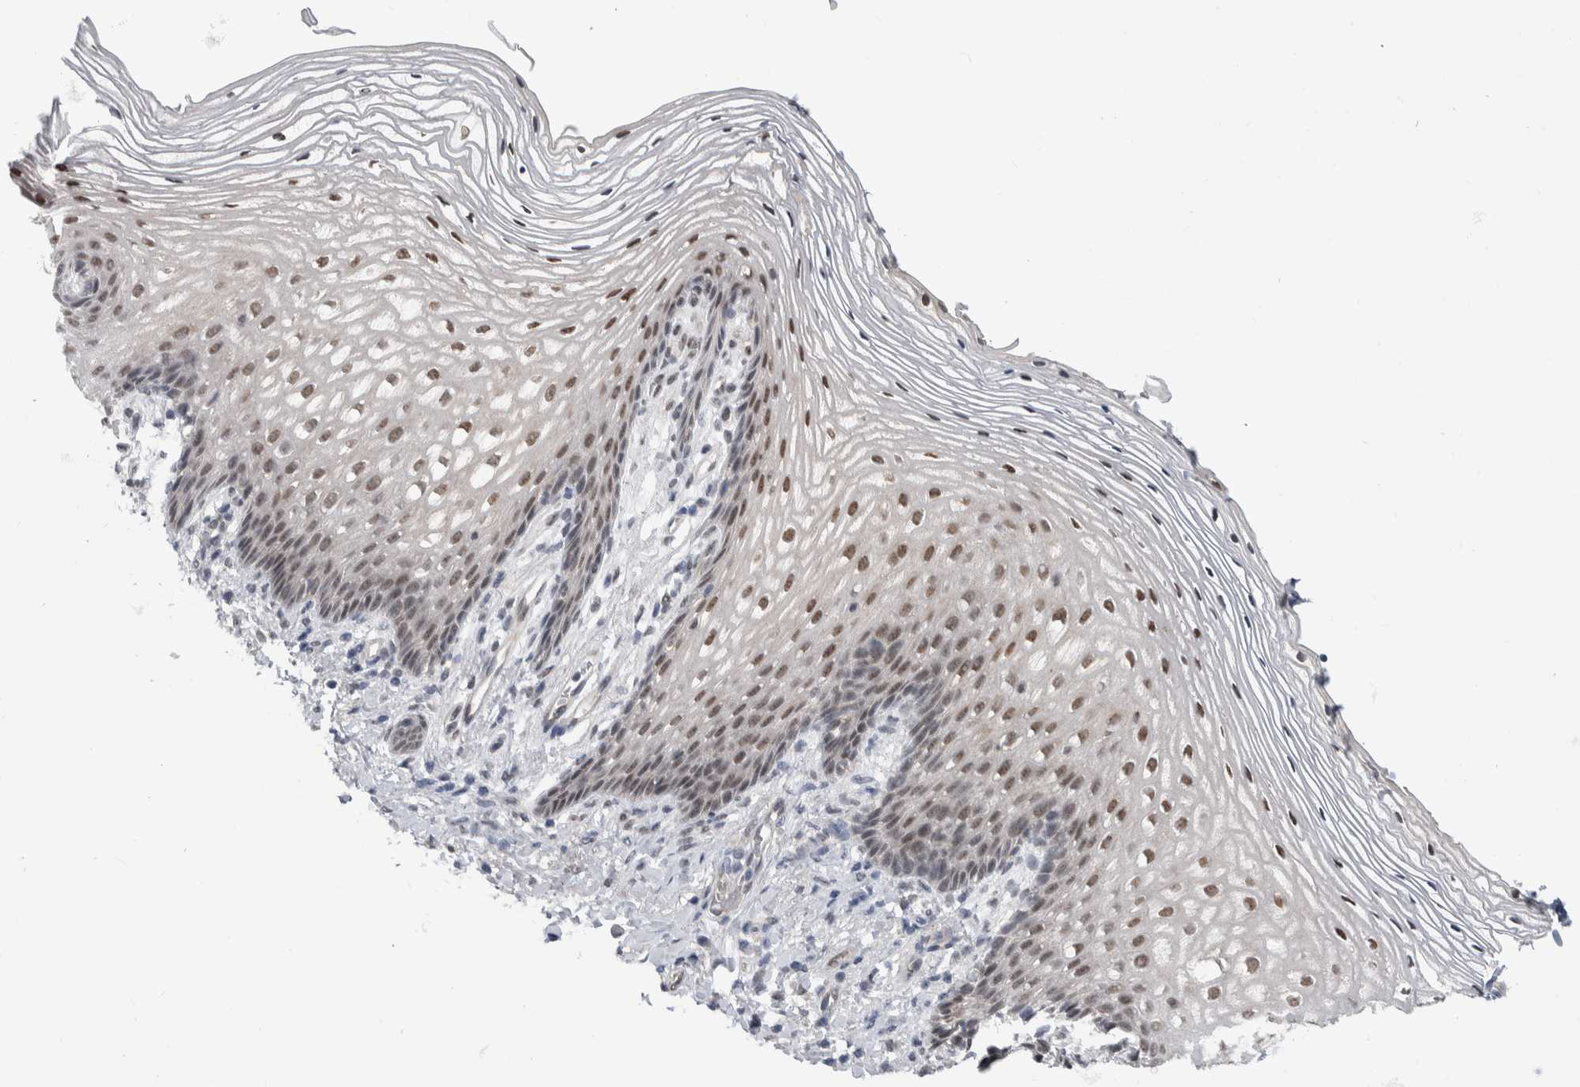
{"staining": {"intensity": "strong", "quantity": "<25%", "location": "nuclear"}, "tissue": "vagina", "cell_type": "Squamous epithelial cells", "image_type": "normal", "snomed": [{"axis": "morphology", "description": "Normal tissue, NOS"}, {"axis": "topography", "description": "Vagina"}], "caption": "Protein staining reveals strong nuclear expression in approximately <25% of squamous epithelial cells in normal vagina.", "gene": "TAX1BP1", "patient": {"sex": "female", "age": 60}}